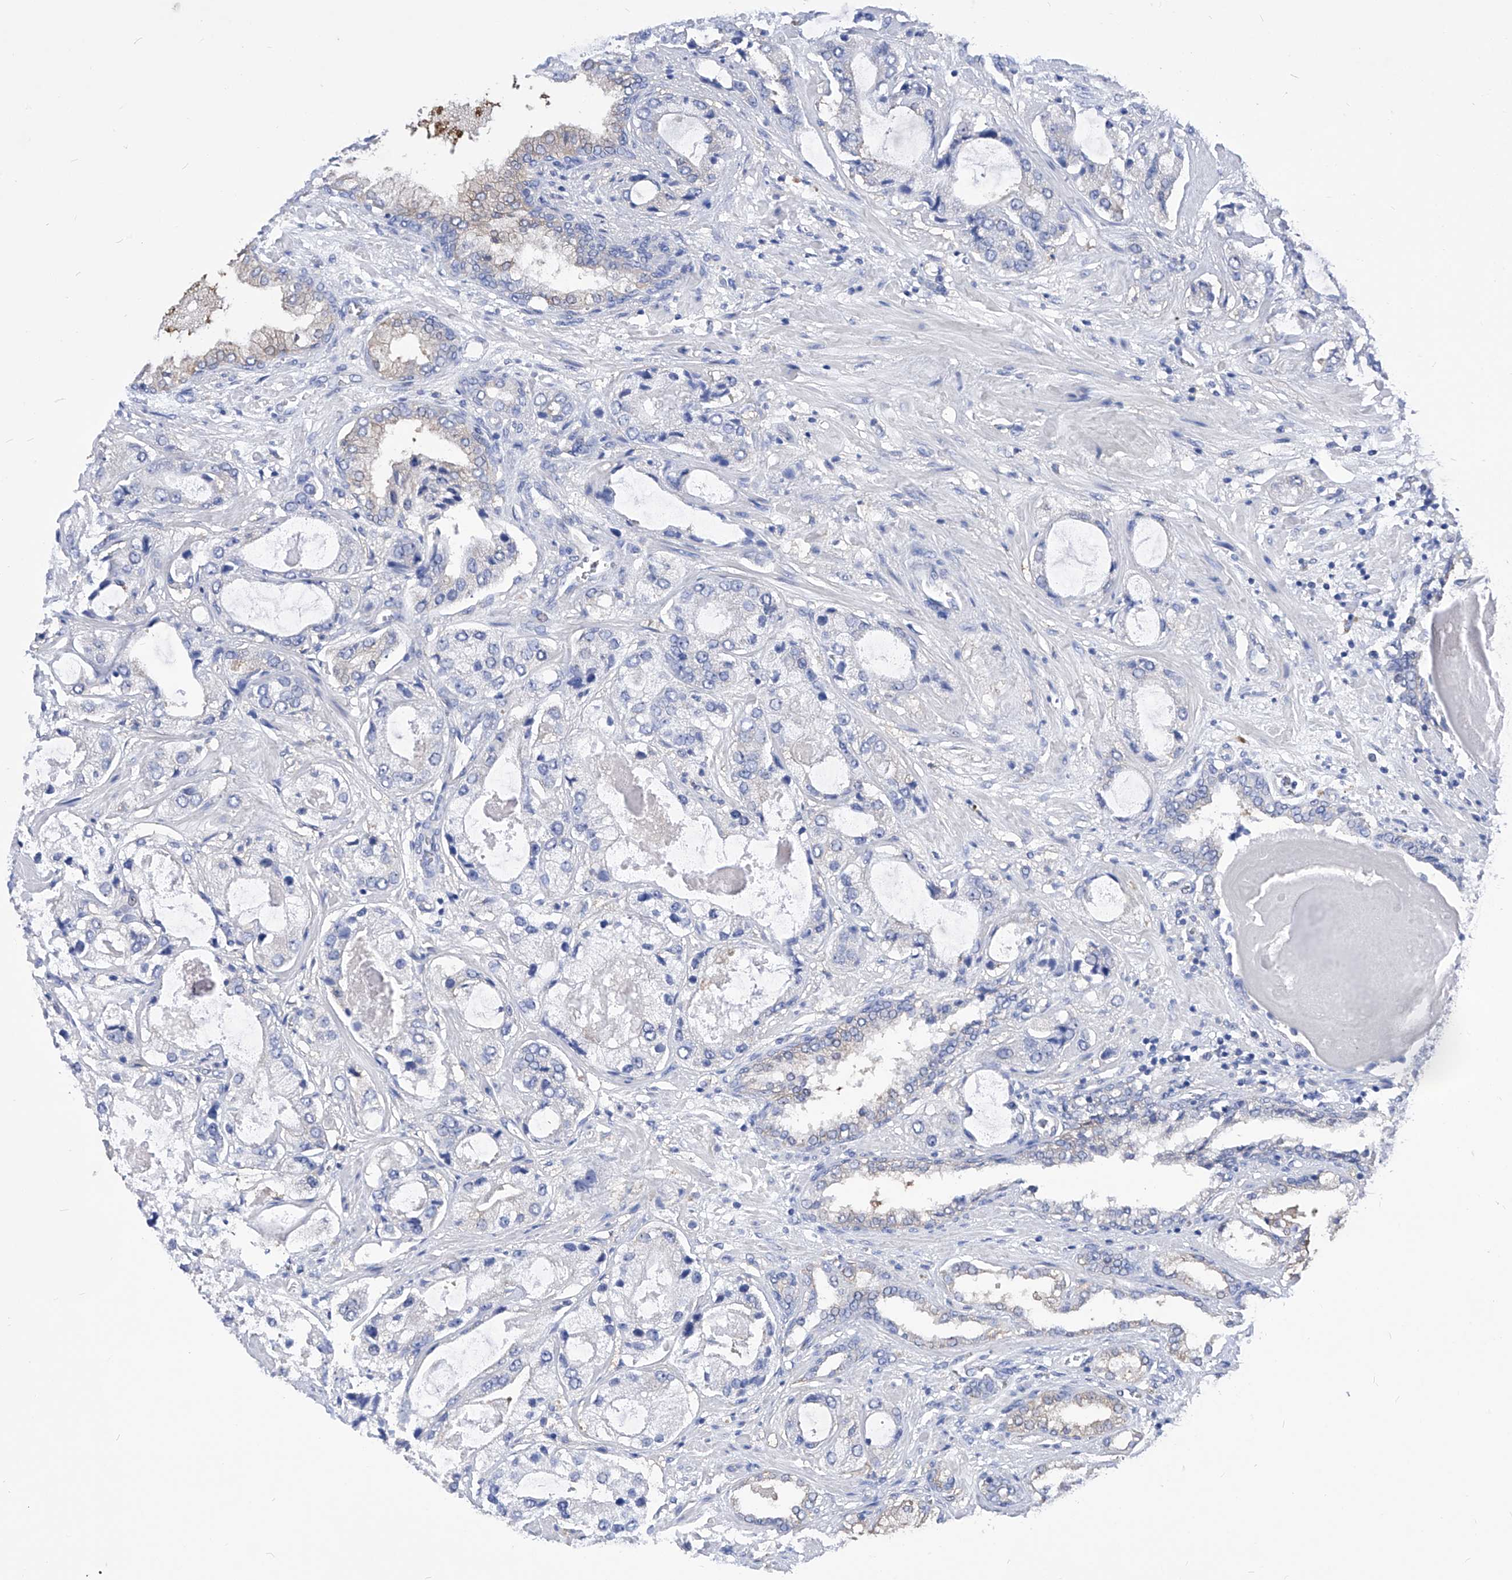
{"staining": {"intensity": "negative", "quantity": "none", "location": "none"}, "tissue": "prostate cancer", "cell_type": "Tumor cells", "image_type": "cancer", "snomed": [{"axis": "morphology", "description": "Normal tissue, NOS"}, {"axis": "morphology", "description": "Adenocarcinoma, High grade"}, {"axis": "topography", "description": "Prostate"}, {"axis": "topography", "description": "Peripheral nerve tissue"}], "caption": "The image exhibits no significant positivity in tumor cells of prostate high-grade adenocarcinoma.", "gene": "XPNPEP1", "patient": {"sex": "male", "age": 59}}